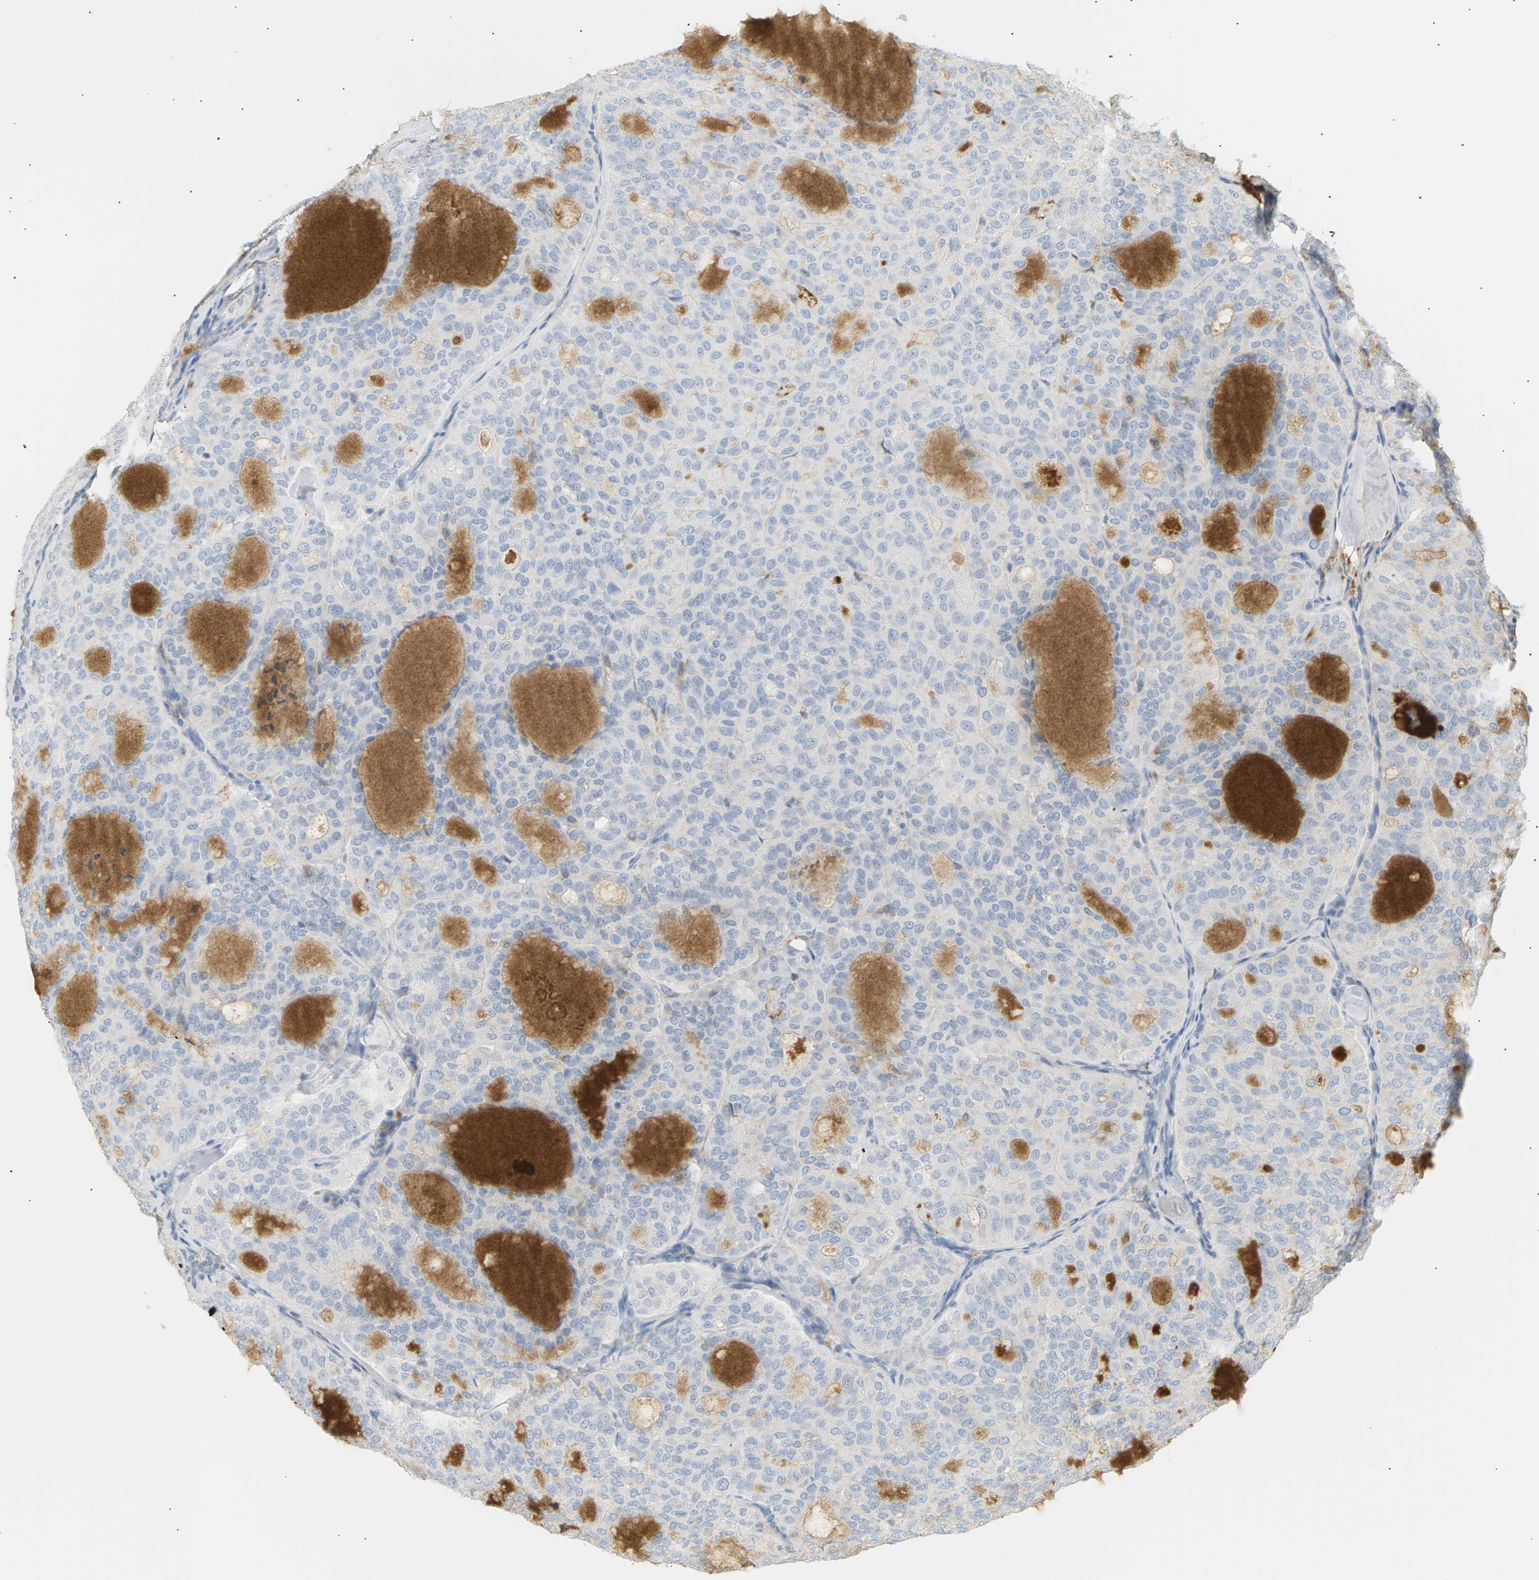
{"staining": {"intensity": "negative", "quantity": "none", "location": "none"}, "tissue": "thyroid cancer", "cell_type": "Tumor cells", "image_type": "cancer", "snomed": [{"axis": "morphology", "description": "Follicular adenoma carcinoma, NOS"}, {"axis": "topography", "description": "Thyroid gland"}], "caption": "High magnification brightfield microscopy of thyroid cancer stained with DAB (brown) and counterstained with hematoxylin (blue): tumor cells show no significant positivity. Brightfield microscopy of immunohistochemistry (IHC) stained with DAB (brown) and hematoxylin (blue), captured at high magnification.", "gene": "IGLC3", "patient": {"sex": "male", "age": 75}}